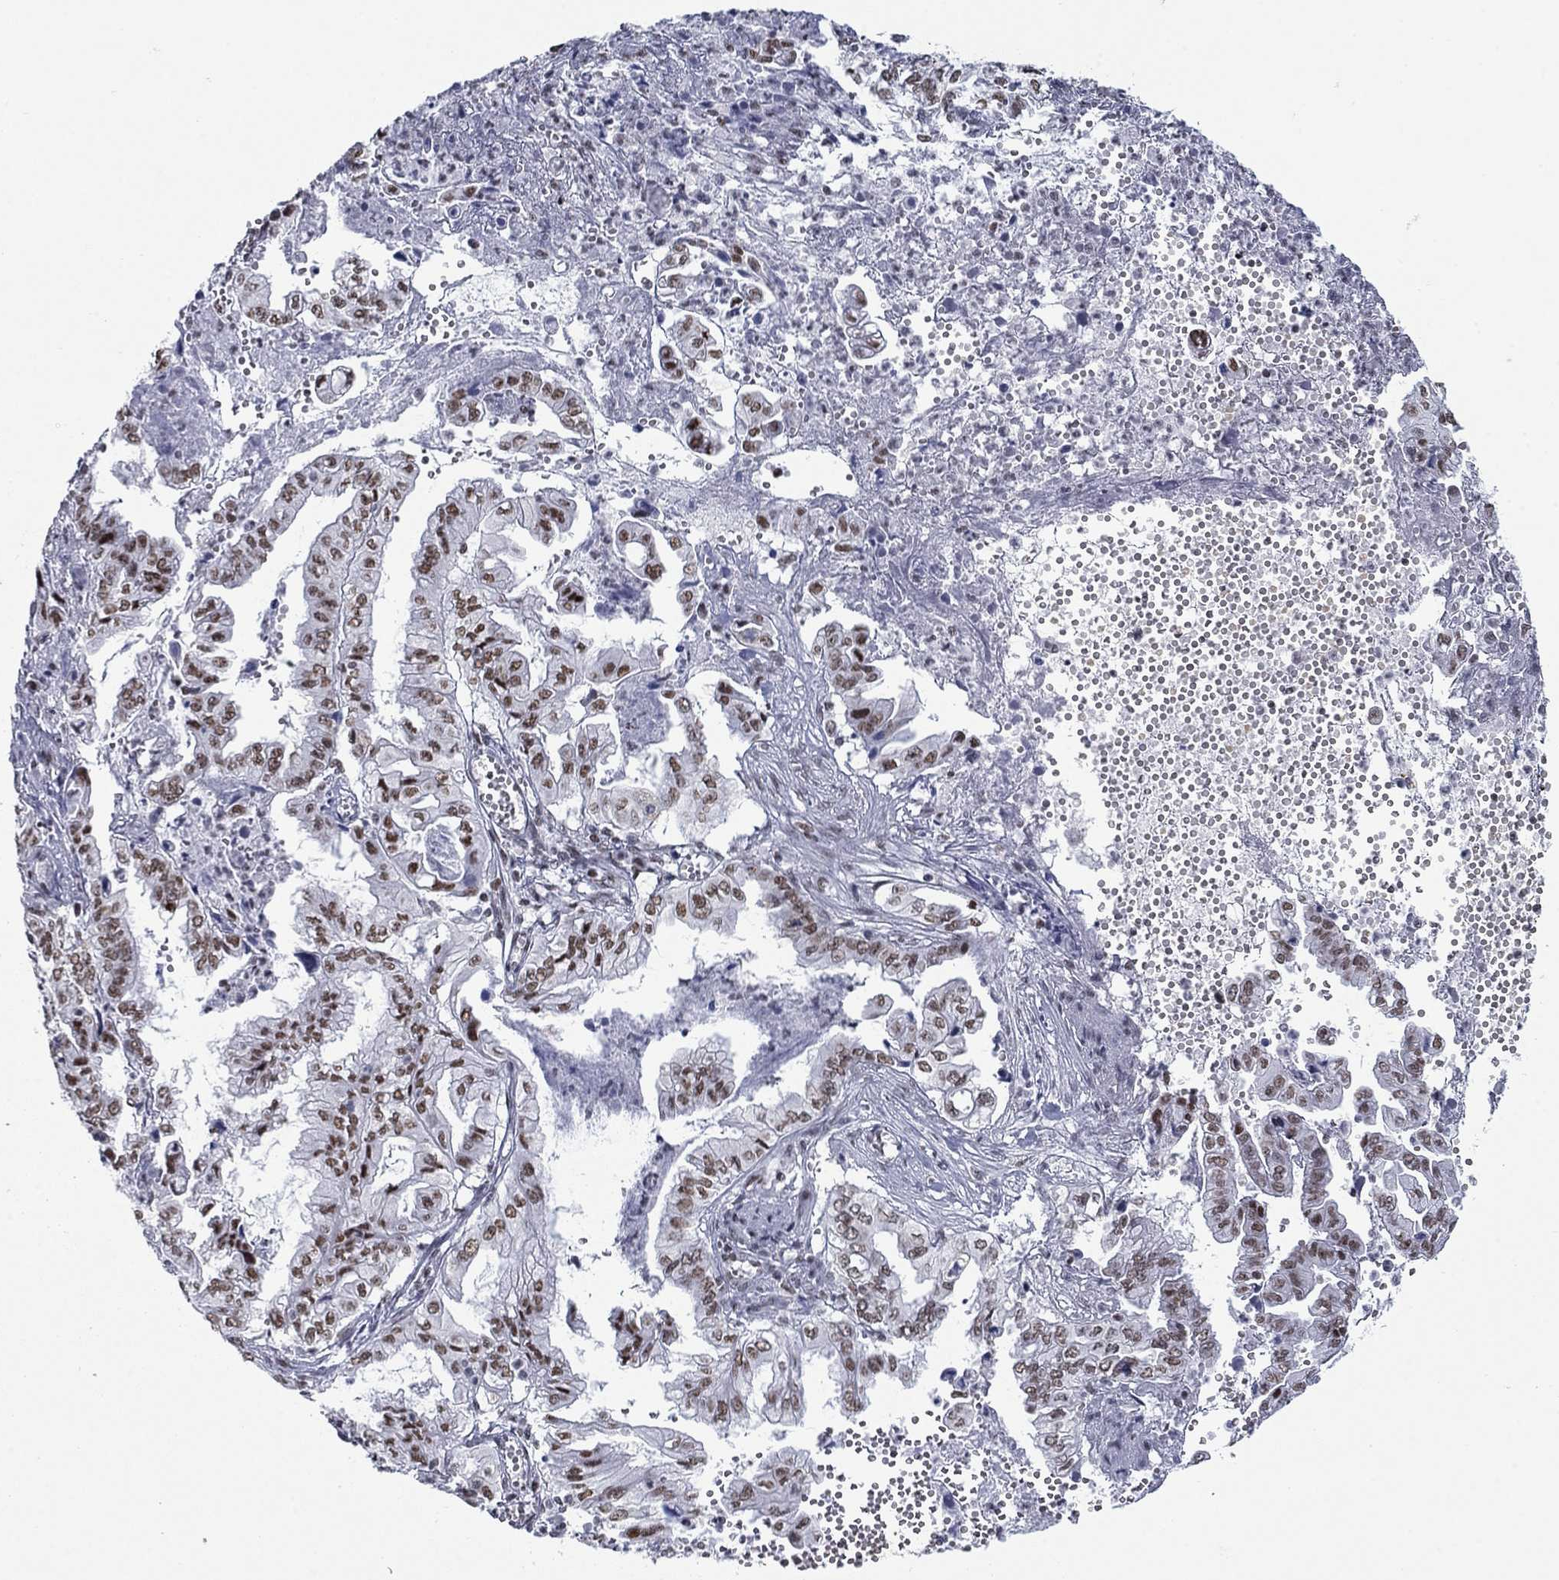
{"staining": {"intensity": "moderate", "quantity": "25%-75%", "location": "nuclear"}, "tissue": "pancreatic cancer", "cell_type": "Tumor cells", "image_type": "cancer", "snomed": [{"axis": "morphology", "description": "Adenocarcinoma, NOS"}, {"axis": "topography", "description": "Pancreas"}], "caption": "An immunohistochemistry photomicrograph of tumor tissue is shown. Protein staining in brown shows moderate nuclear positivity in pancreatic adenocarcinoma within tumor cells.", "gene": "NPAS3", "patient": {"sex": "male", "age": 68}}